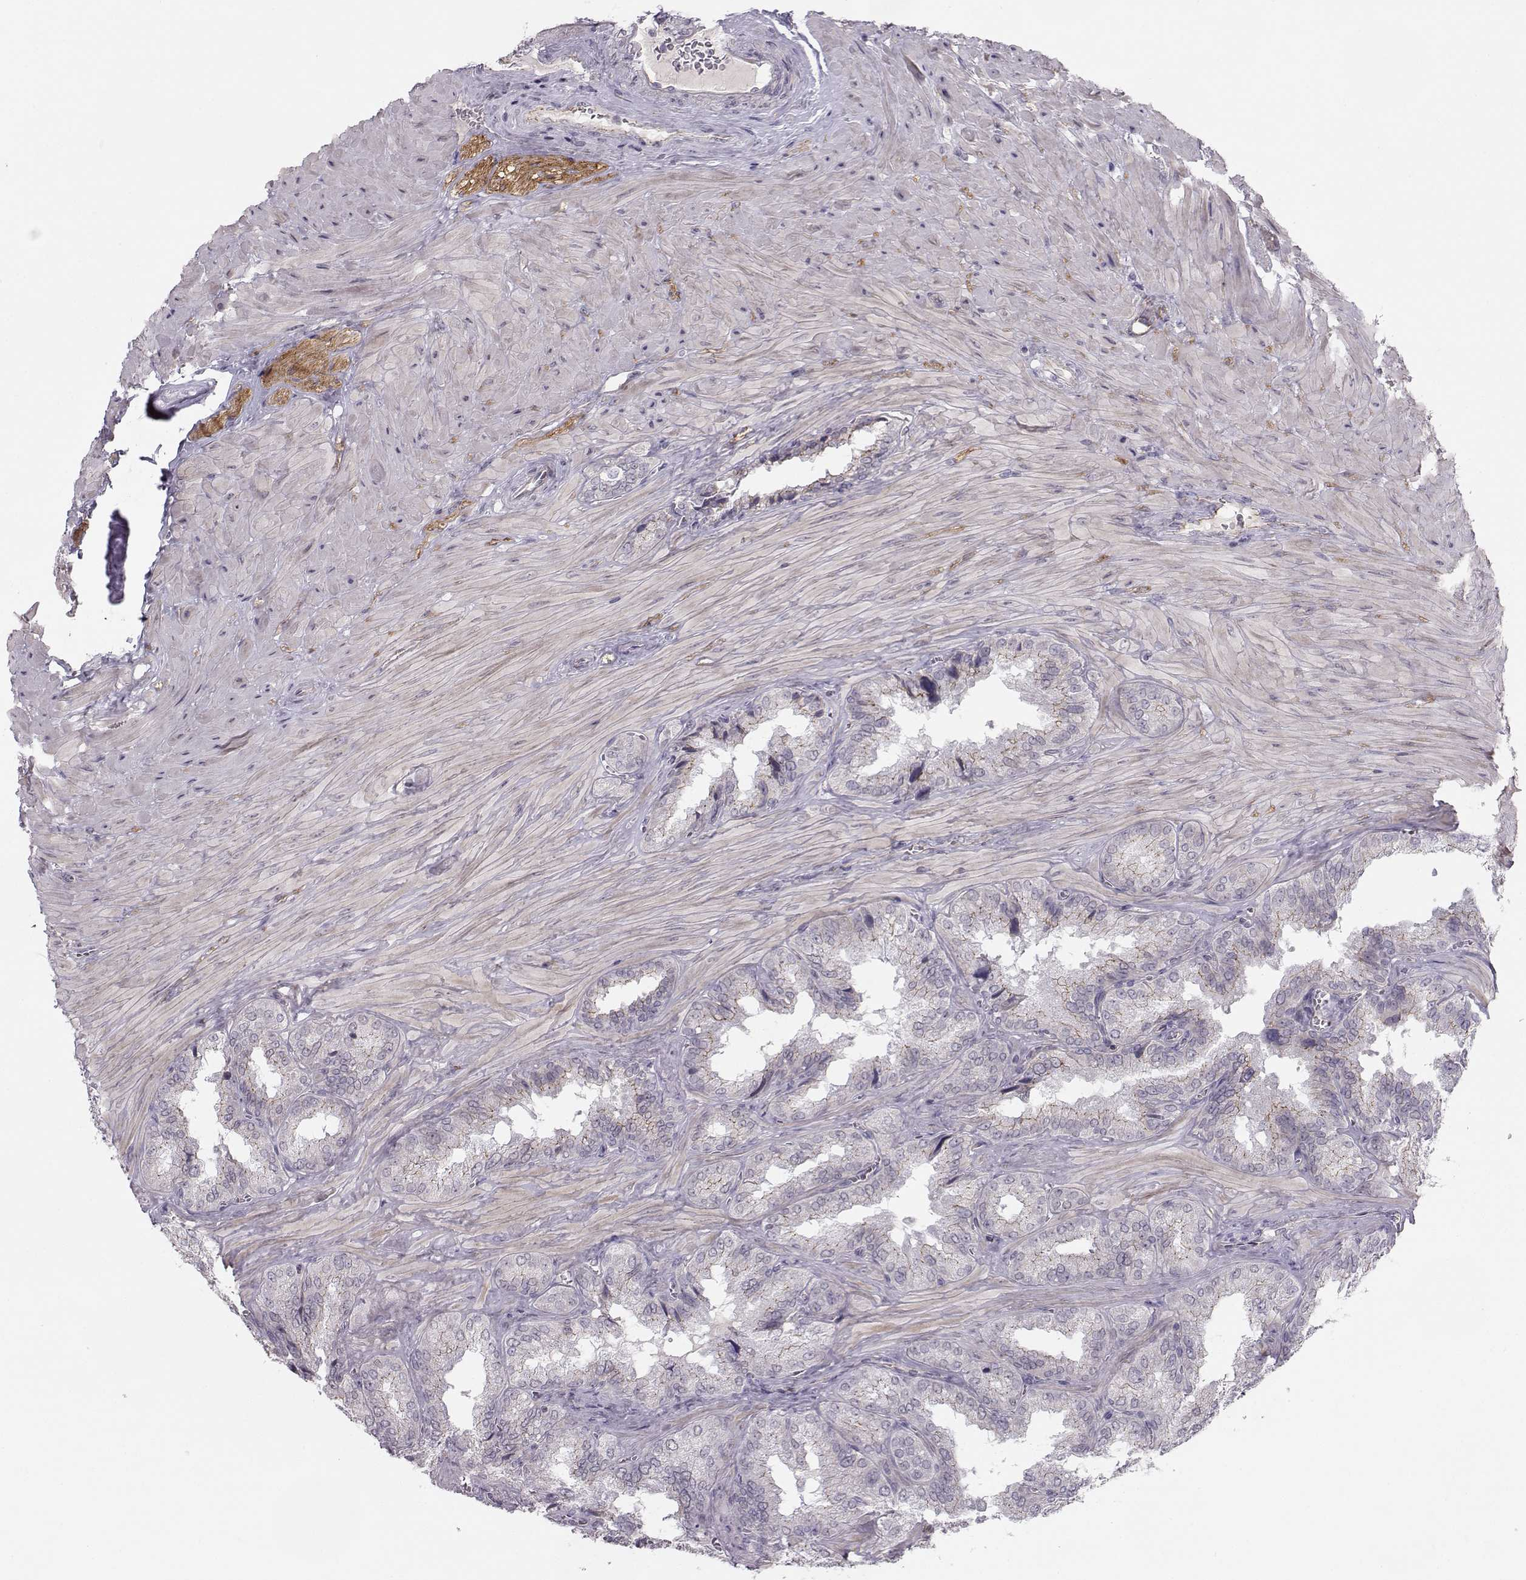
{"staining": {"intensity": "weak", "quantity": "<25%", "location": "cytoplasmic/membranous"}, "tissue": "seminal vesicle", "cell_type": "Glandular cells", "image_type": "normal", "snomed": [{"axis": "morphology", "description": "Normal tissue, NOS"}, {"axis": "topography", "description": "Seminal veicle"}], "caption": "Glandular cells show no significant protein positivity in normal seminal vesicle. The staining is performed using DAB brown chromogen with nuclei counter-stained in using hematoxylin.", "gene": "MAST1", "patient": {"sex": "male", "age": 37}}